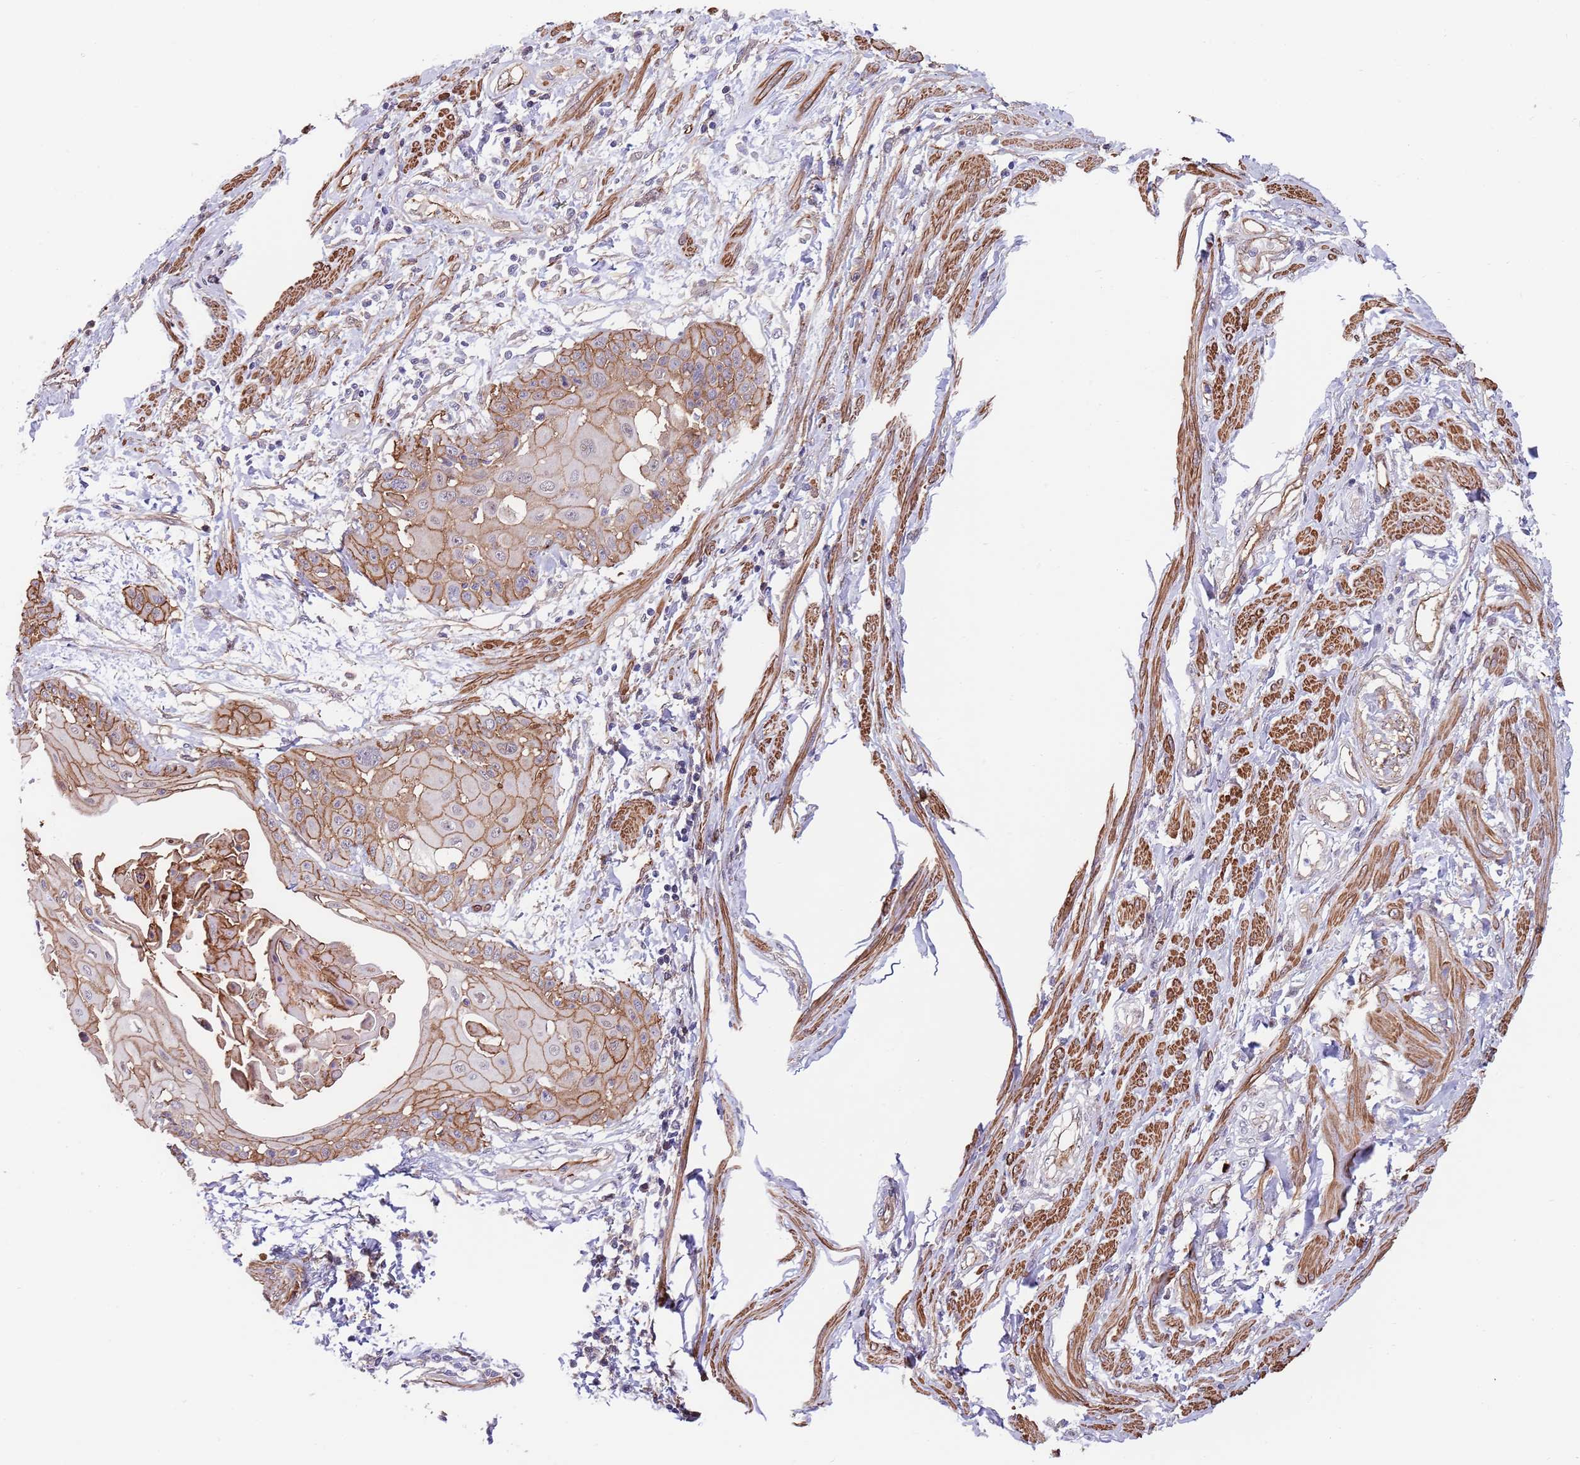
{"staining": {"intensity": "moderate", "quantity": ">75%", "location": "cytoplasmic/membranous"}, "tissue": "cervical cancer", "cell_type": "Tumor cells", "image_type": "cancer", "snomed": [{"axis": "morphology", "description": "Squamous cell carcinoma, NOS"}, {"axis": "topography", "description": "Cervix"}], "caption": "About >75% of tumor cells in human squamous cell carcinoma (cervical) demonstrate moderate cytoplasmic/membranous protein staining as visualized by brown immunohistochemical staining.", "gene": "BPNT1", "patient": {"sex": "female", "age": 57}}